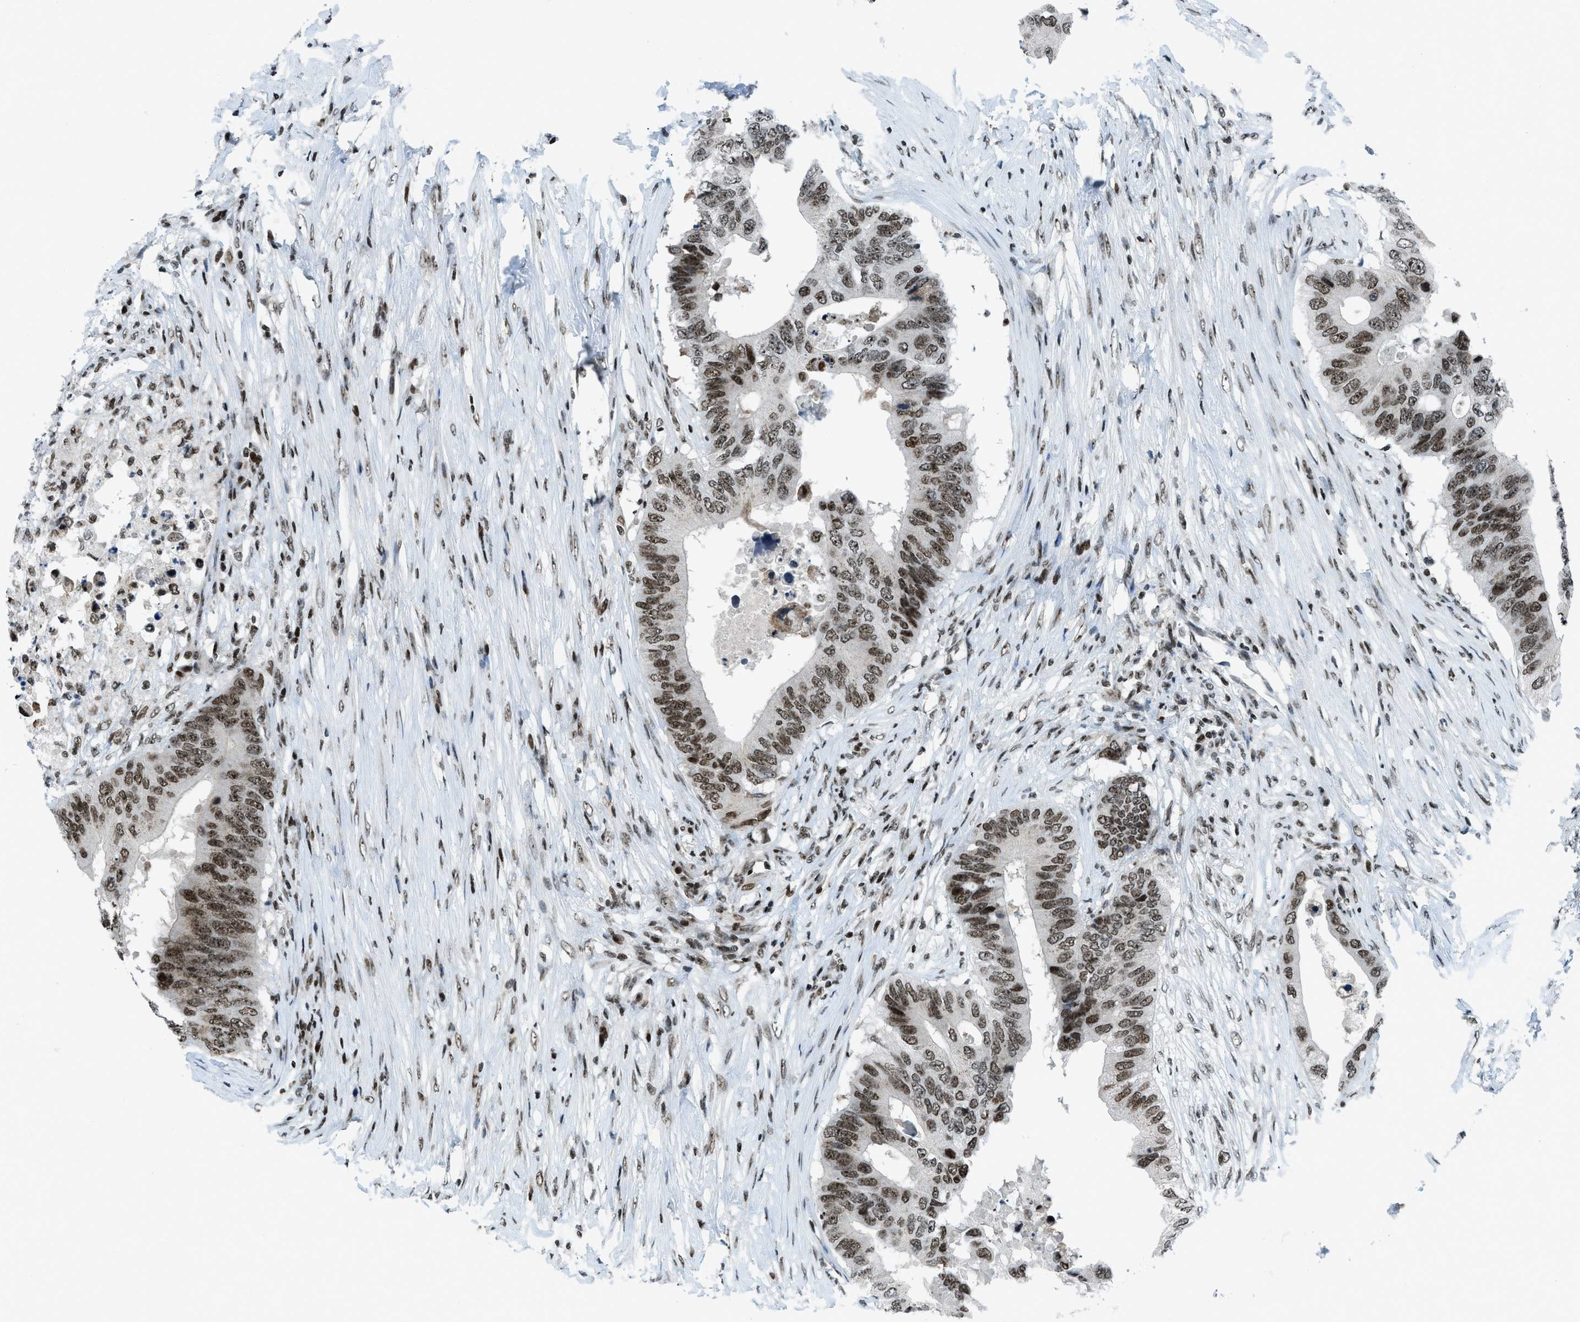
{"staining": {"intensity": "strong", "quantity": ">75%", "location": "nuclear"}, "tissue": "colorectal cancer", "cell_type": "Tumor cells", "image_type": "cancer", "snomed": [{"axis": "morphology", "description": "Adenocarcinoma, NOS"}, {"axis": "topography", "description": "Colon"}], "caption": "About >75% of tumor cells in colorectal cancer (adenocarcinoma) reveal strong nuclear protein expression as visualized by brown immunohistochemical staining.", "gene": "RAD51B", "patient": {"sex": "male", "age": 71}}